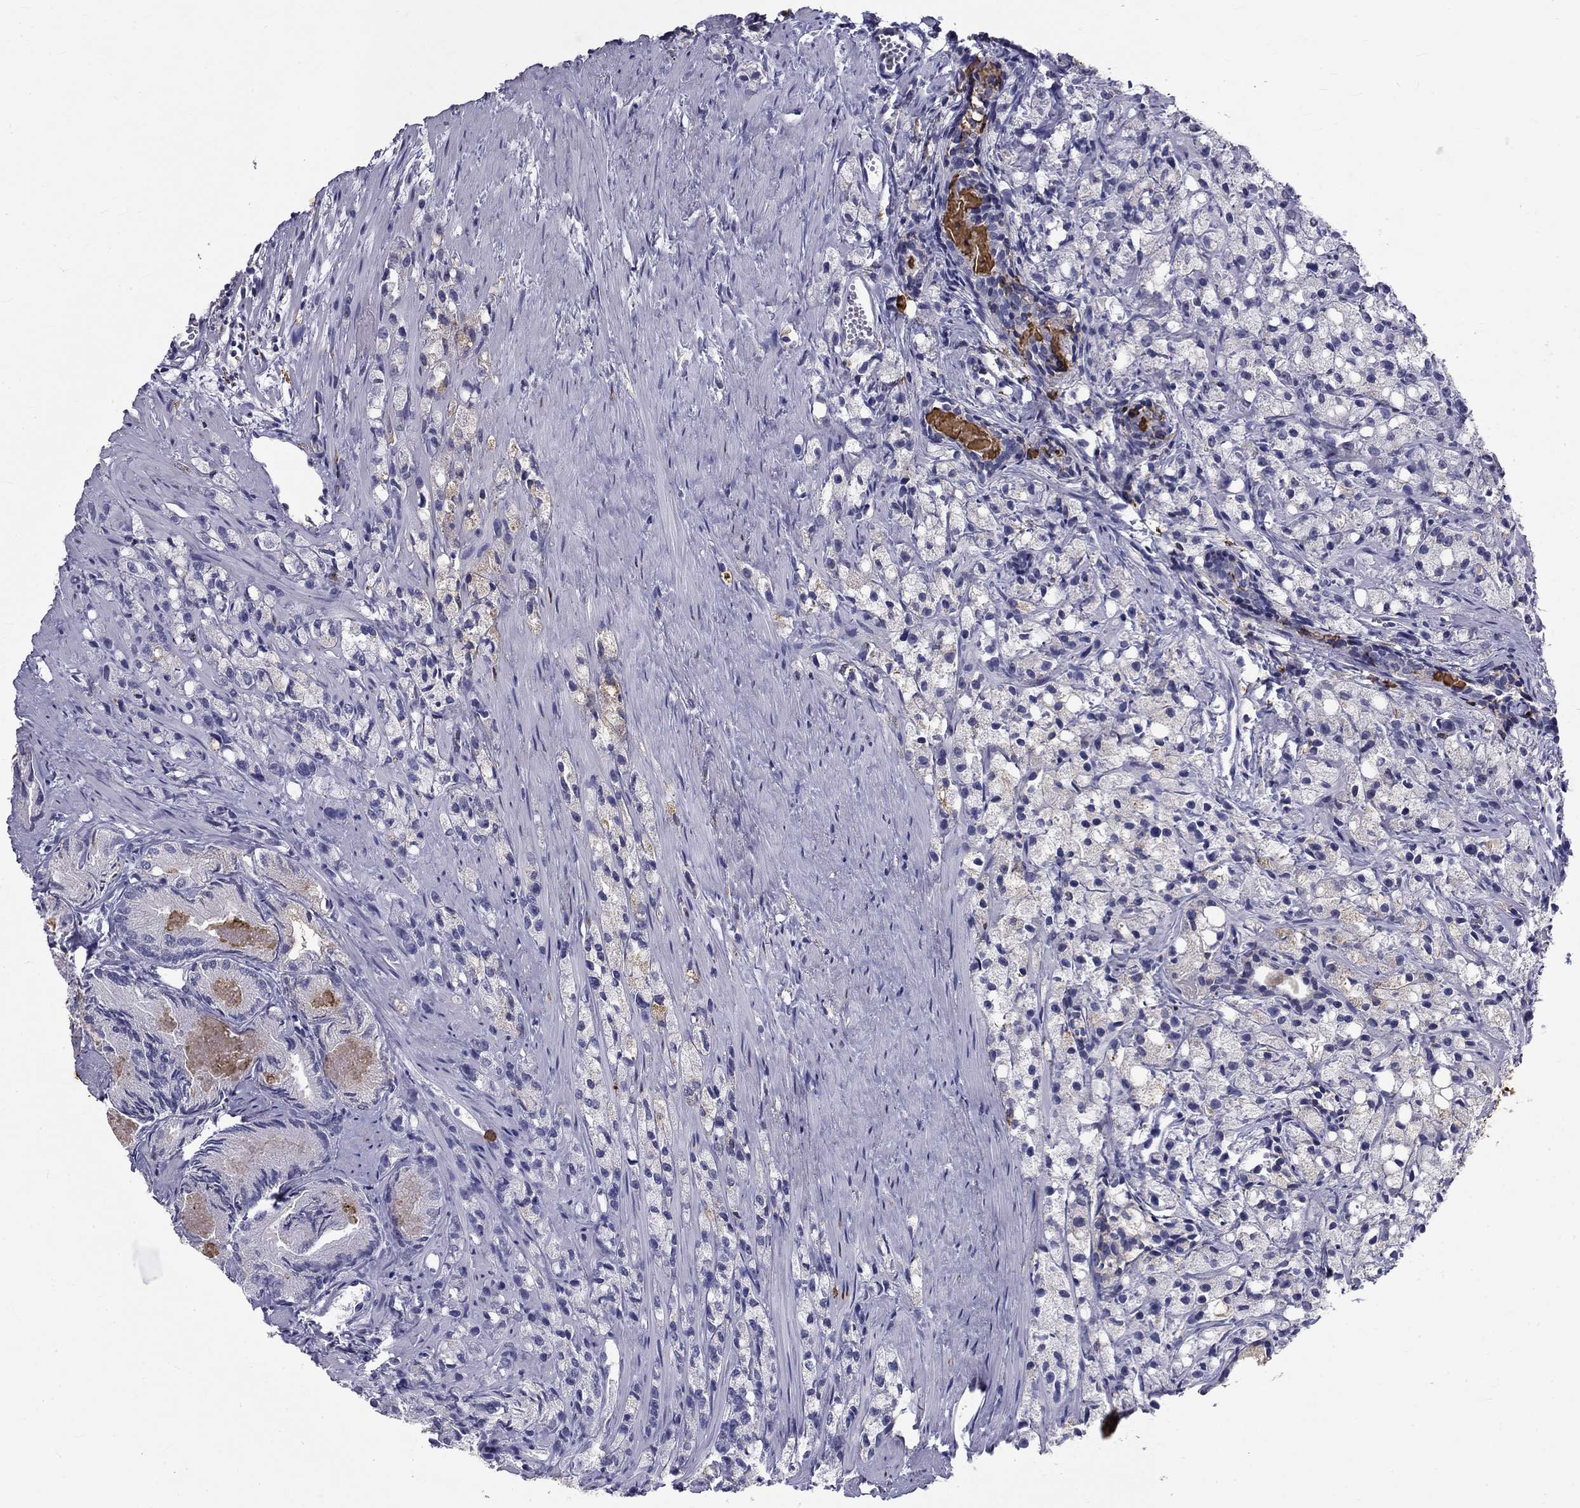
{"staining": {"intensity": "negative", "quantity": "none", "location": "none"}, "tissue": "prostate cancer", "cell_type": "Tumor cells", "image_type": "cancer", "snomed": [{"axis": "morphology", "description": "Adenocarcinoma, High grade"}, {"axis": "topography", "description": "Prostate"}], "caption": "The image reveals no significant expression in tumor cells of prostate cancer (high-grade adenocarcinoma).", "gene": "IGSF8", "patient": {"sex": "male", "age": 75}}